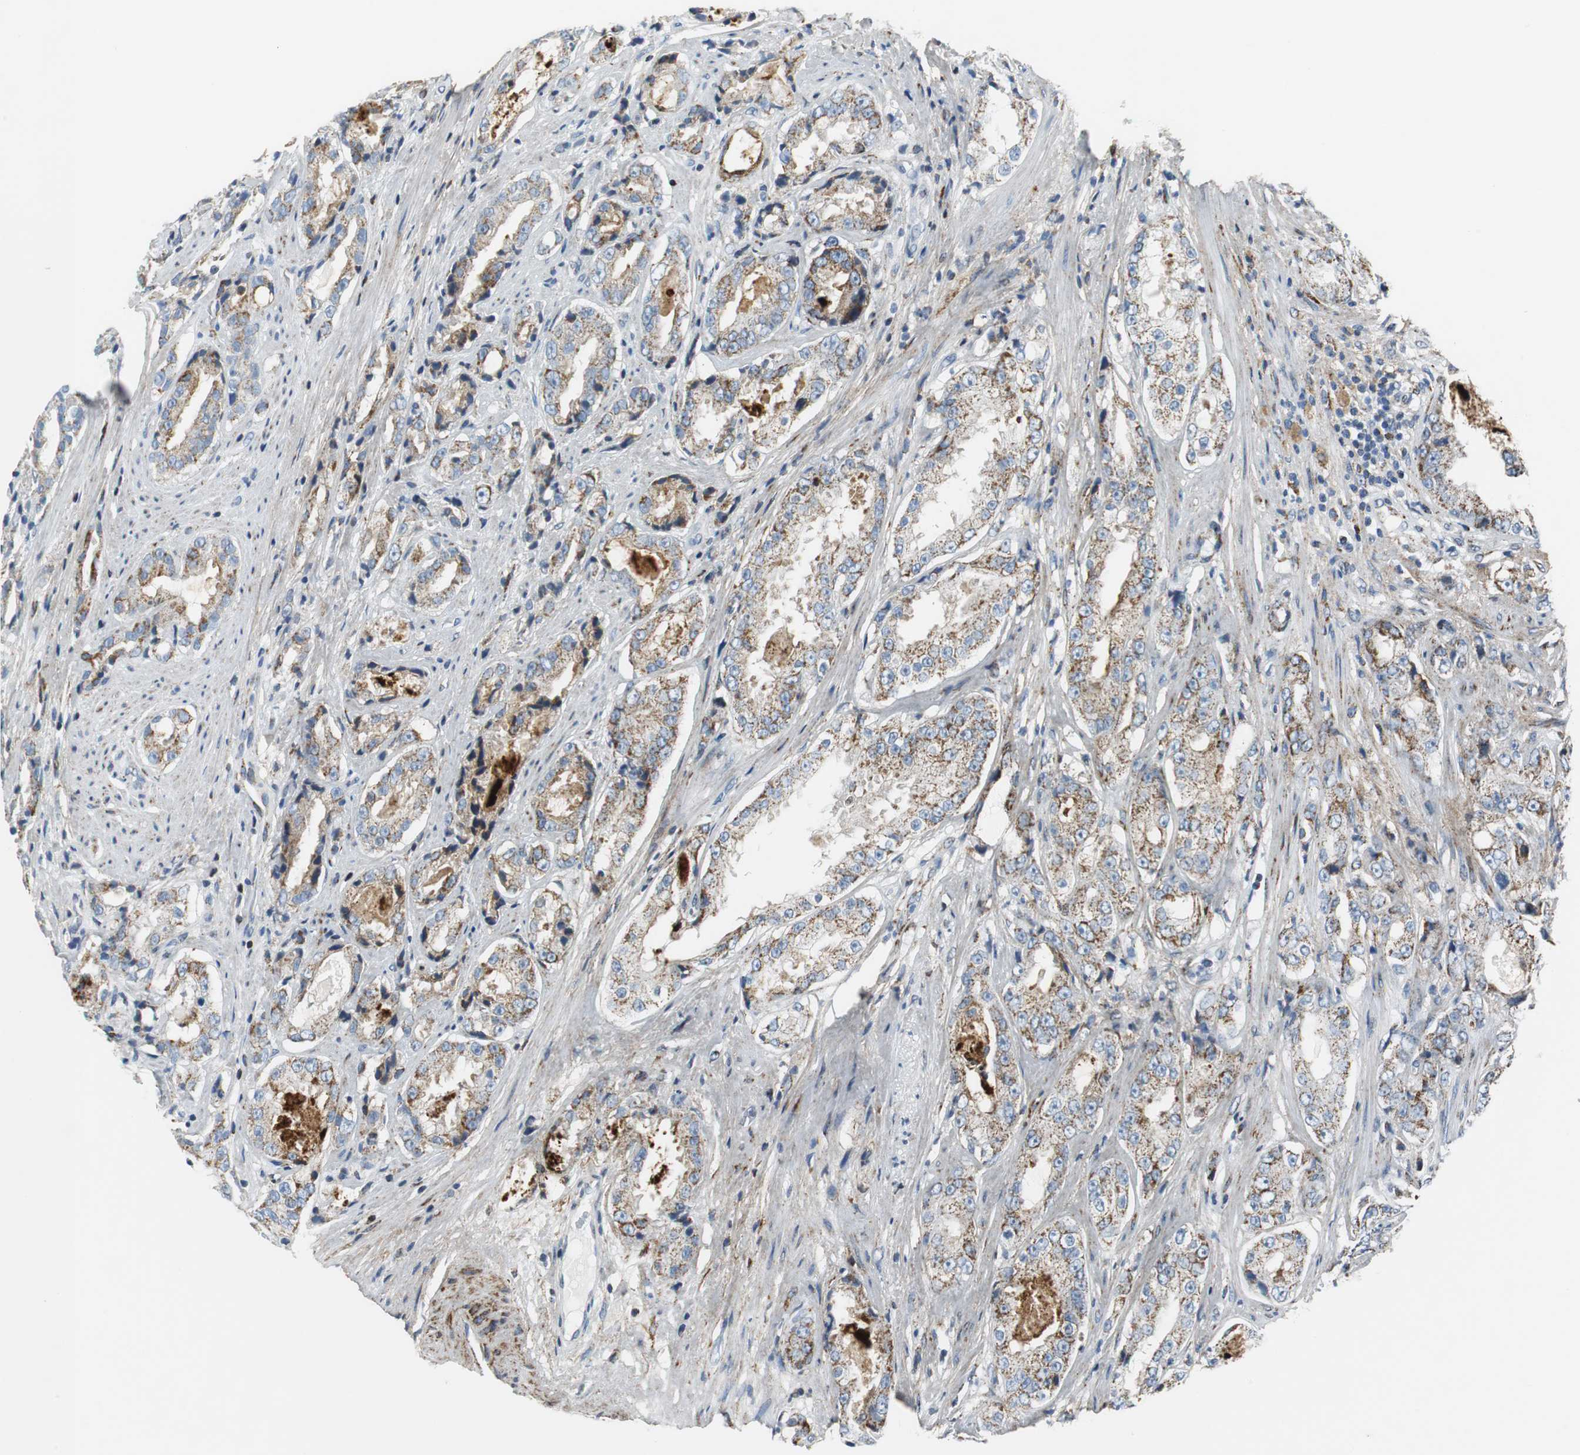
{"staining": {"intensity": "strong", "quantity": "25%-75%", "location": "cytoplasmic/membranous"}, "tissue": "prostate cancer", "cell_type": "Tumor cells", "image_type": "cancer", "snomed": [{"axis": "morphology", "description": "Adenocarcinoma, High grade"}, {"axis": "topography", "description": "Prostate"}], "caption": "Immunohistochemical staining of prostate cancer demonstrates high levels of strong cytoplasmic/membranous staining in about 25%-75% of tumor cells.", "gene": "C1QTNF7", "patient": {"sex": "male", "age": 73}}